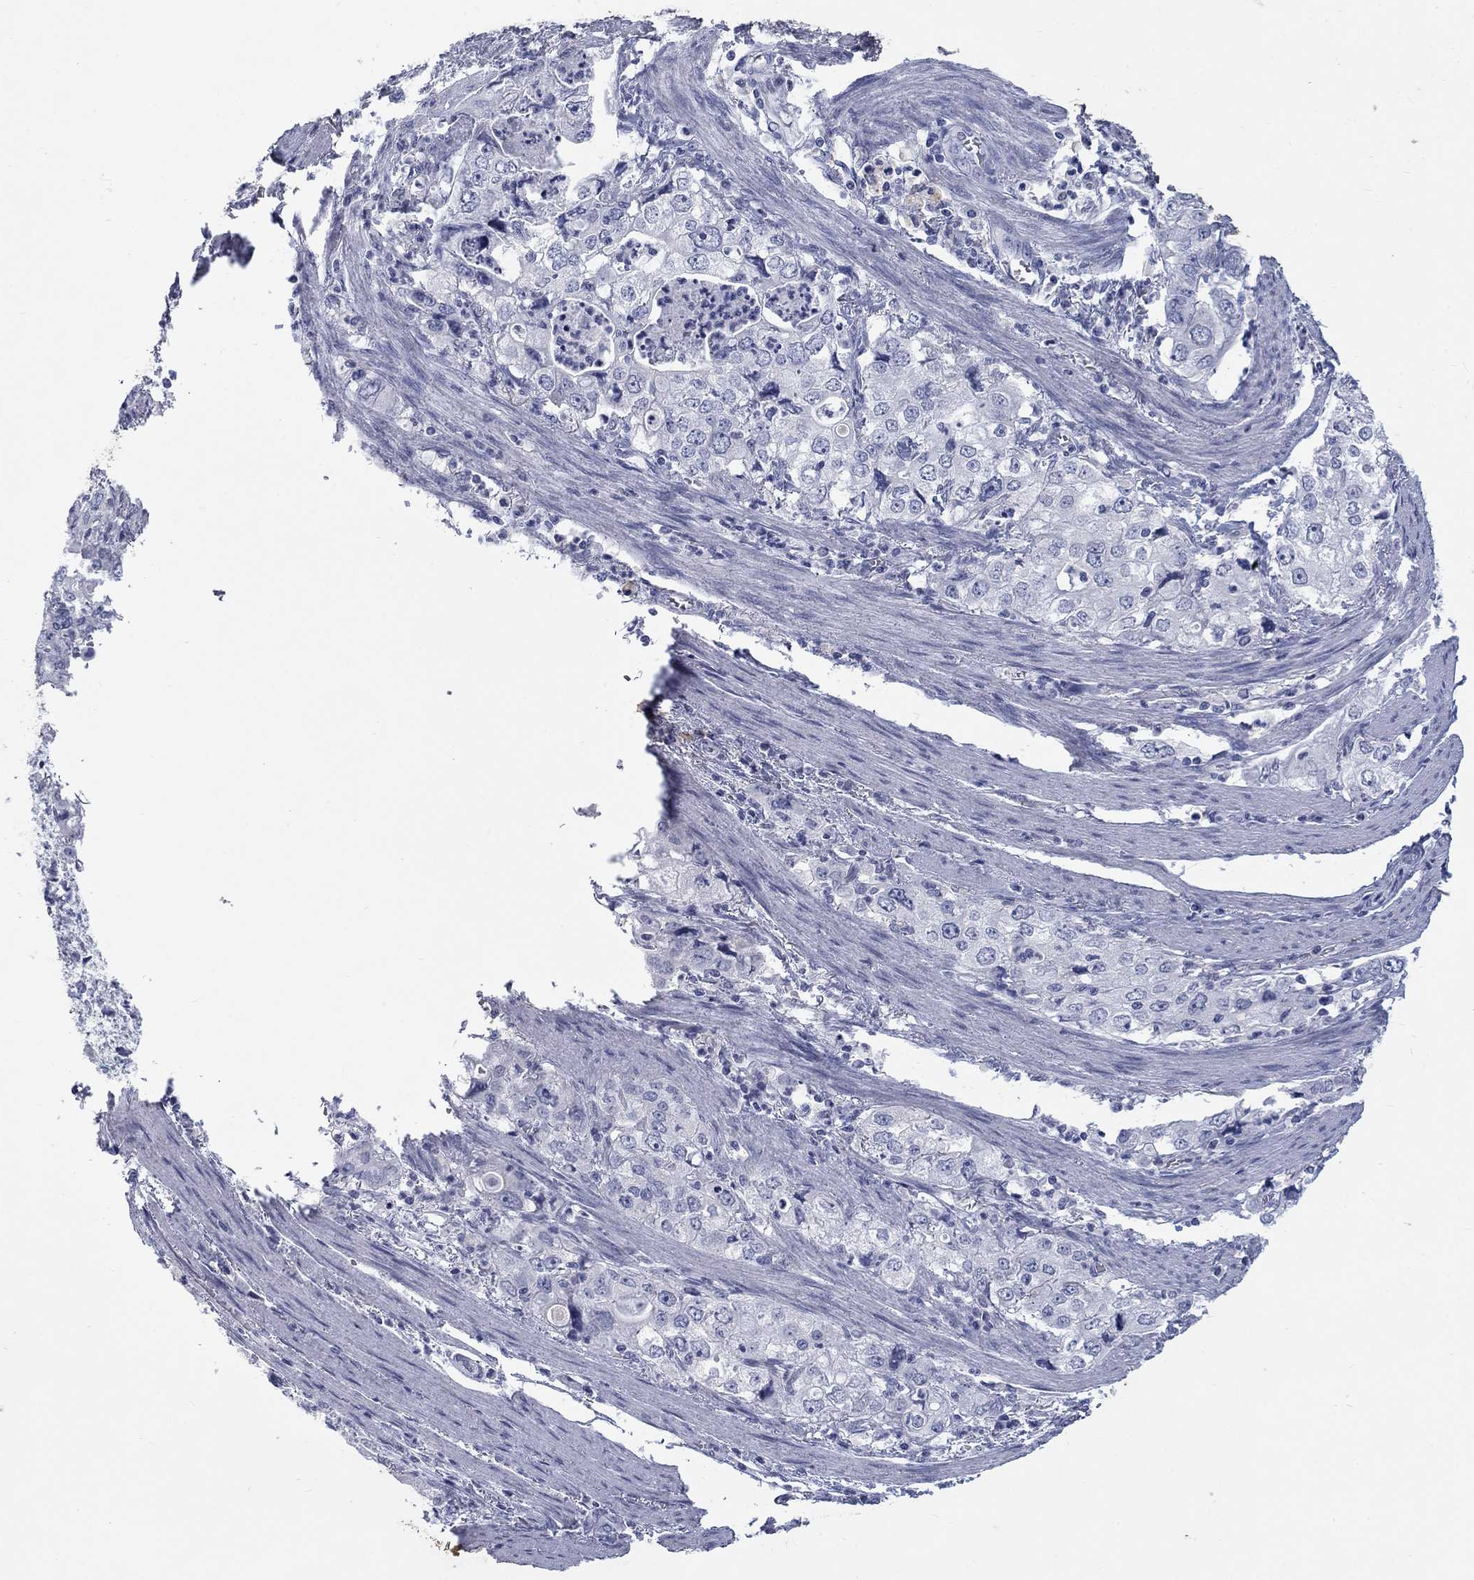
{"staining": {"intensity": "negative", "quantity": "none", "location": "none"}, "tissue": "stomach cancer", "cell_type": "Tumor cells", "image_type": "cancer", "snomed": [{"axis": "morphology", "description": "Adenocarcinoma, NOS"}, {"axis": "topography", "description": "Stomach, upper"}], "caption": "Stomach cancer was stained to show a protein in brown. There is no significant staining in tumor cells.", "gene": "RFTN2", "patient": {"sex": "male", "age": 75}}